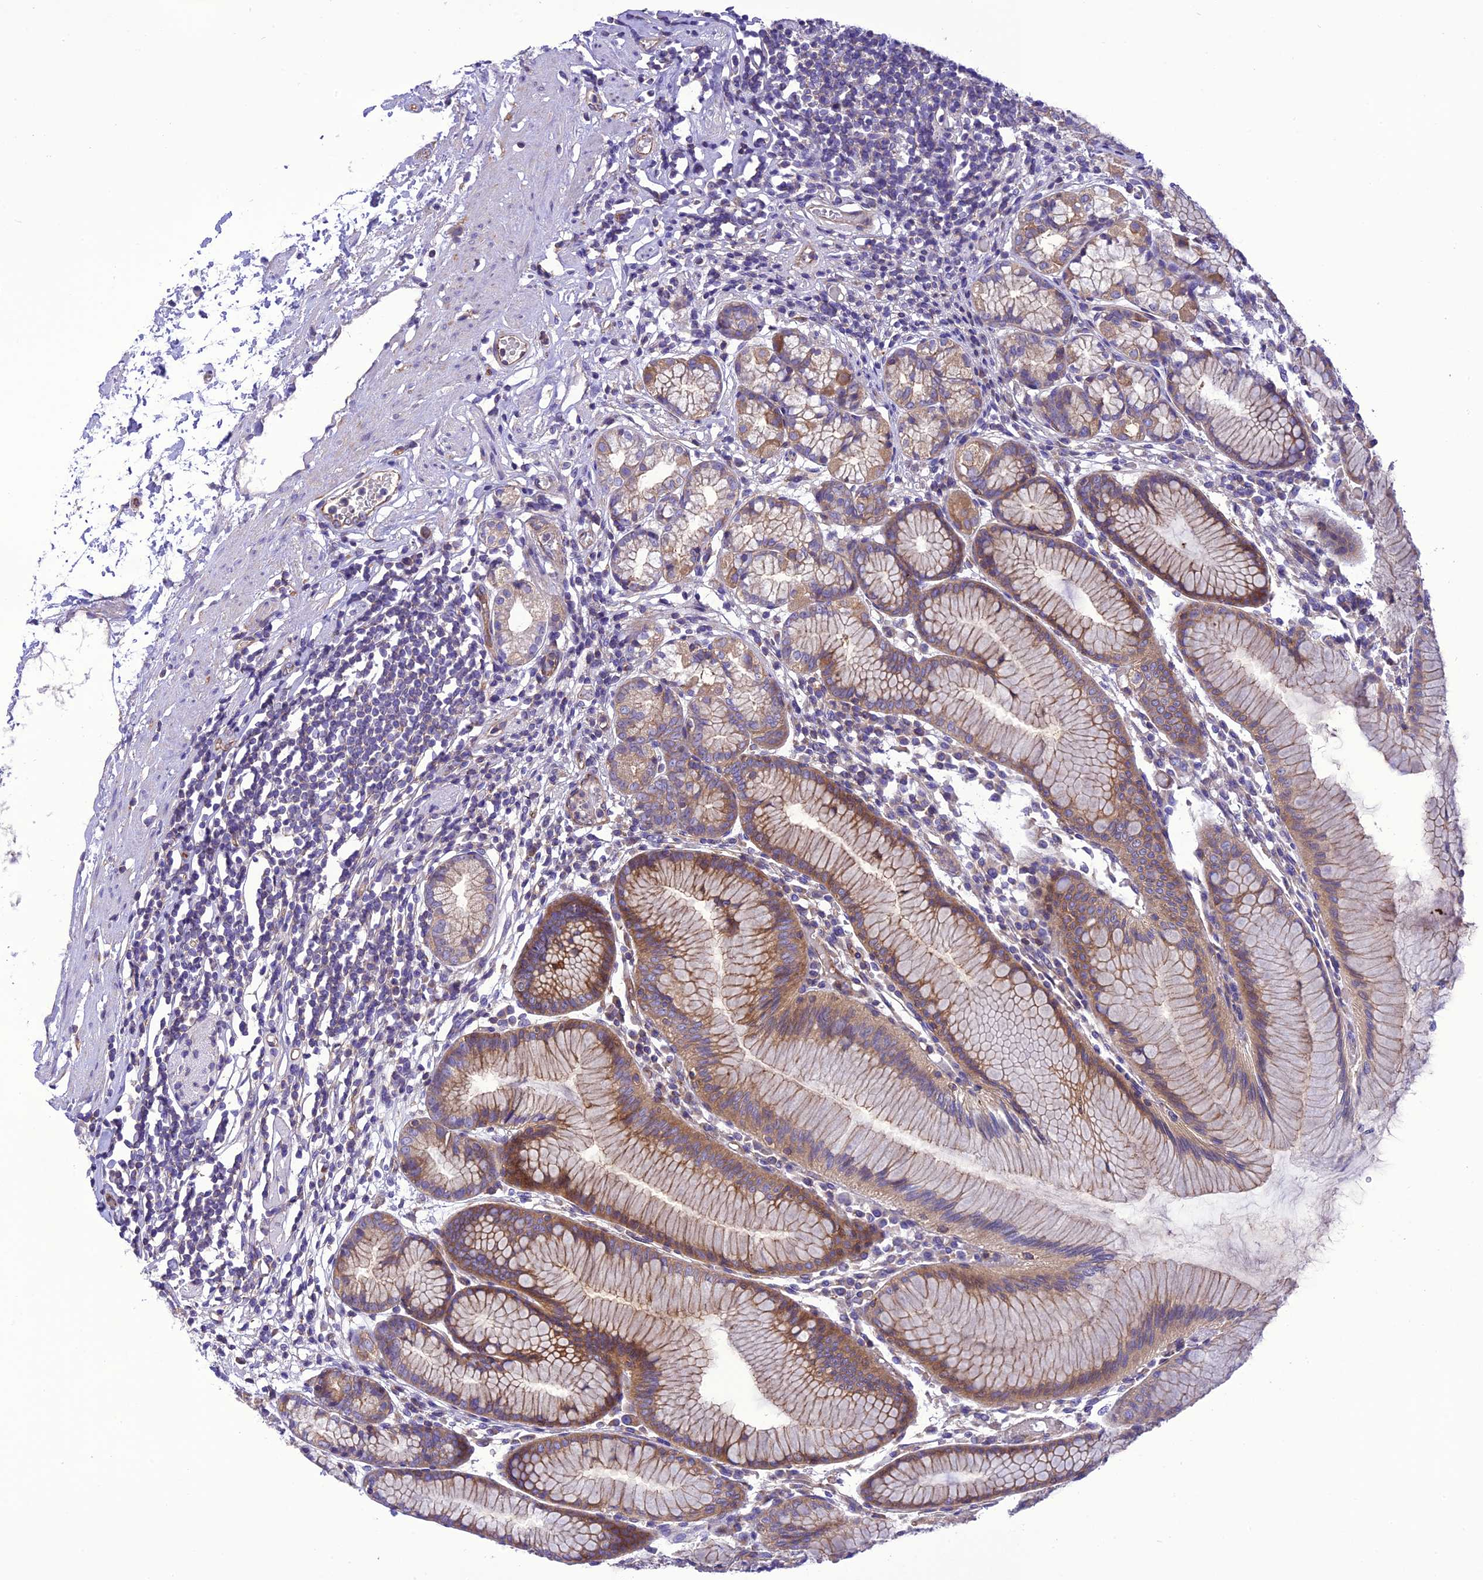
{"staining": {"intensity": "moderate", "quantity": "25%-75%", "location": "cytoplasmic/membranous"}, "tissue": "stomach", "cell_type": "Glandular cells", "image_type": "normal", "snomed": [{"axis": "morphology", "description": "Normal tissue, NOS"}, {"axis": "topography", "description": "Stomach"}], "caption": "A photomicrograph of human stomach stained for a protein displays moderate cytoplasmic/membranous brown staining in glandular cells.", "gene": "PPFIA3", "patient": {"sex": "female", "age": 57}}